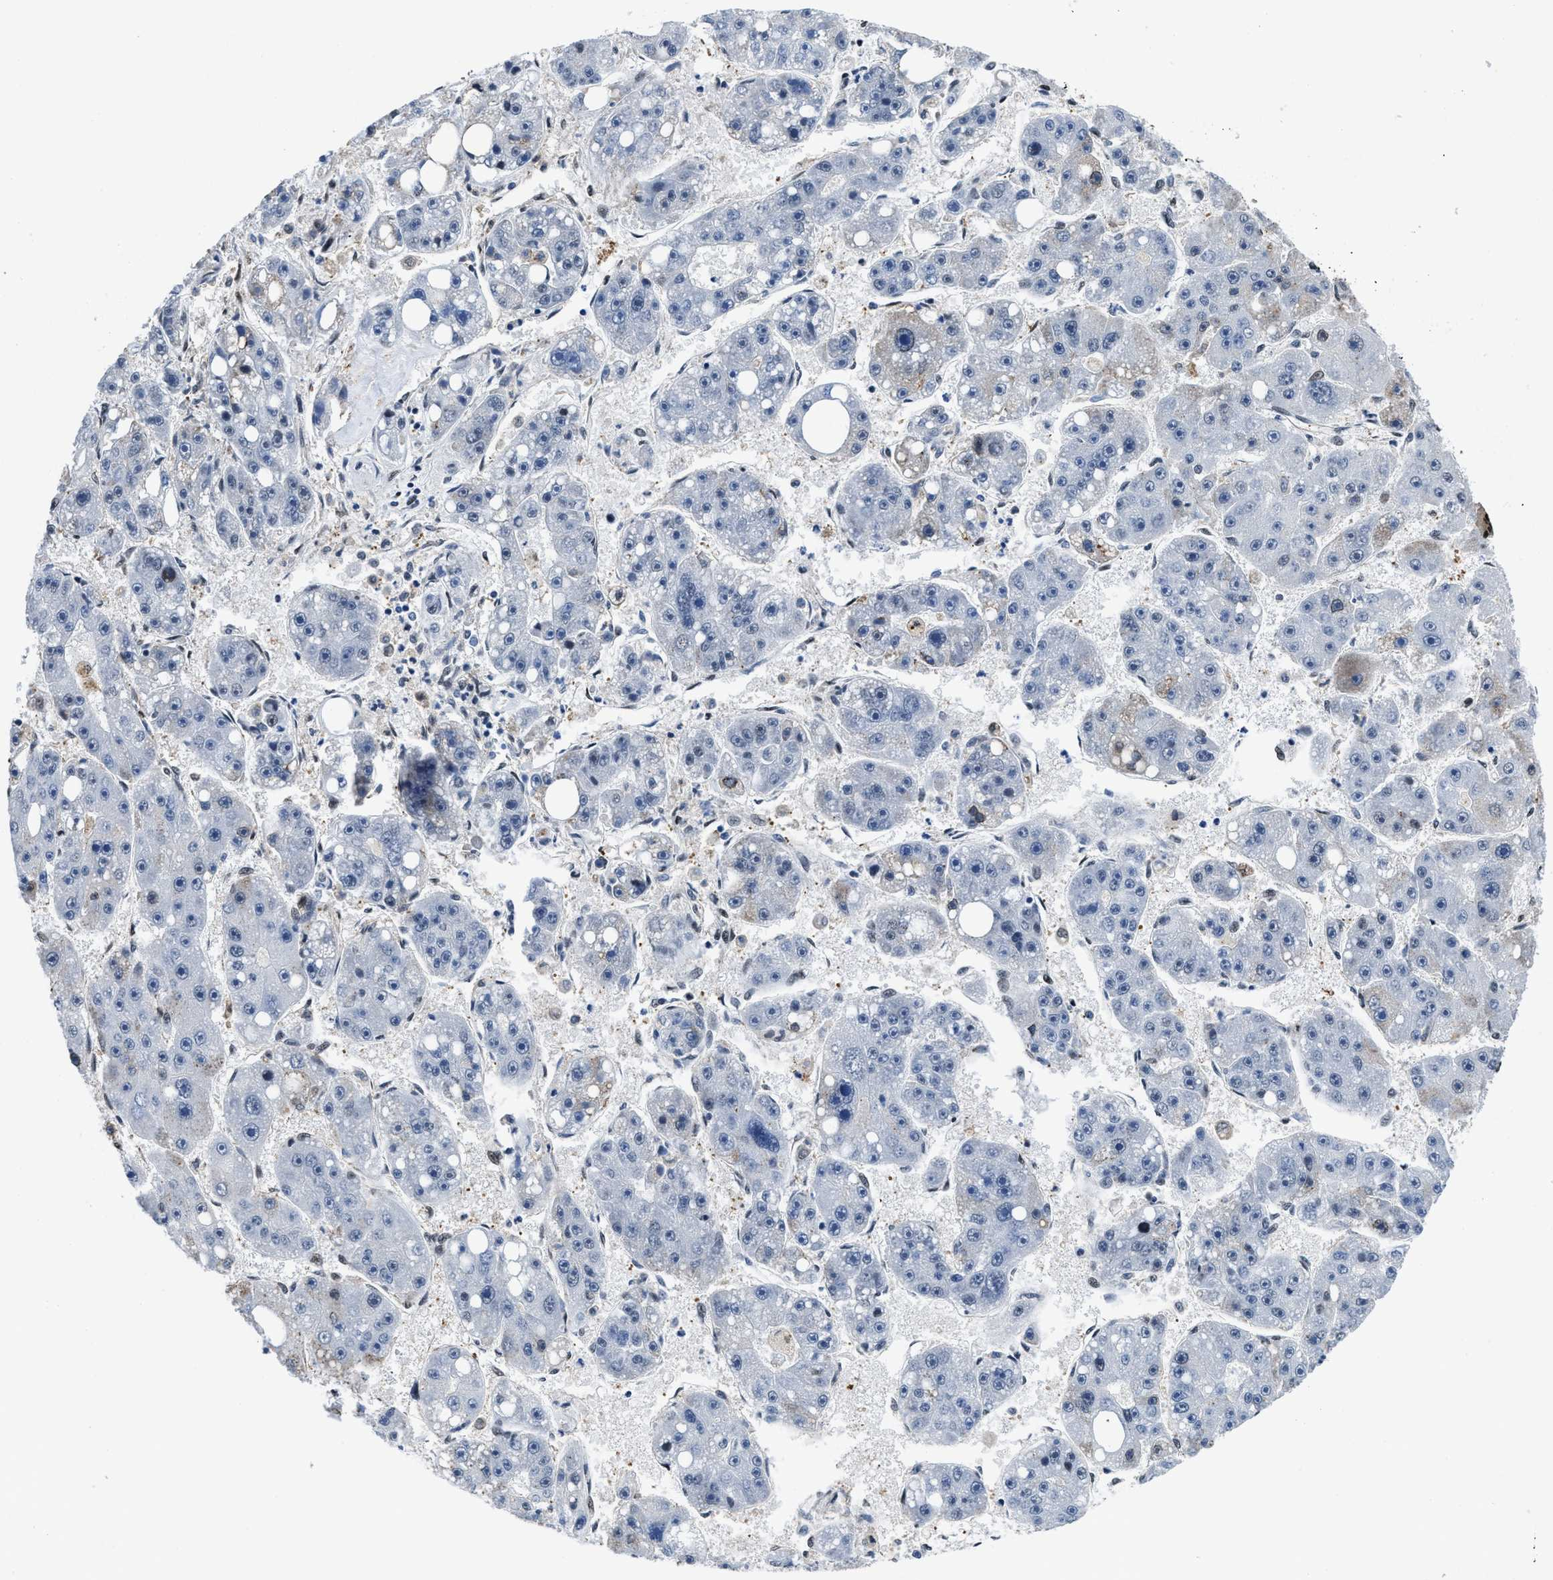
{"staining": {"intensity": "negative", "quantity": "none", "location": "none"}, "tissue": "liver cancer", "cell_type": "Tumor cells", "image_type": "cancer", "snomed": [{"axis": "morphology", "description": "Carcinoma, Hepatocellular, NOS"}, {"axis": "topography", "description": "Liver"}], "caption": "Immunohistochemistry image of liver hepatocellular carcinoma stained for a protein (brown), which demonstrates no positivity in tumor cells. (DAB immunohistochemistry with hematoxylin counter stain).", "gene": "HNRNPH2", "patient": {"sex": "female", "age": 61}}